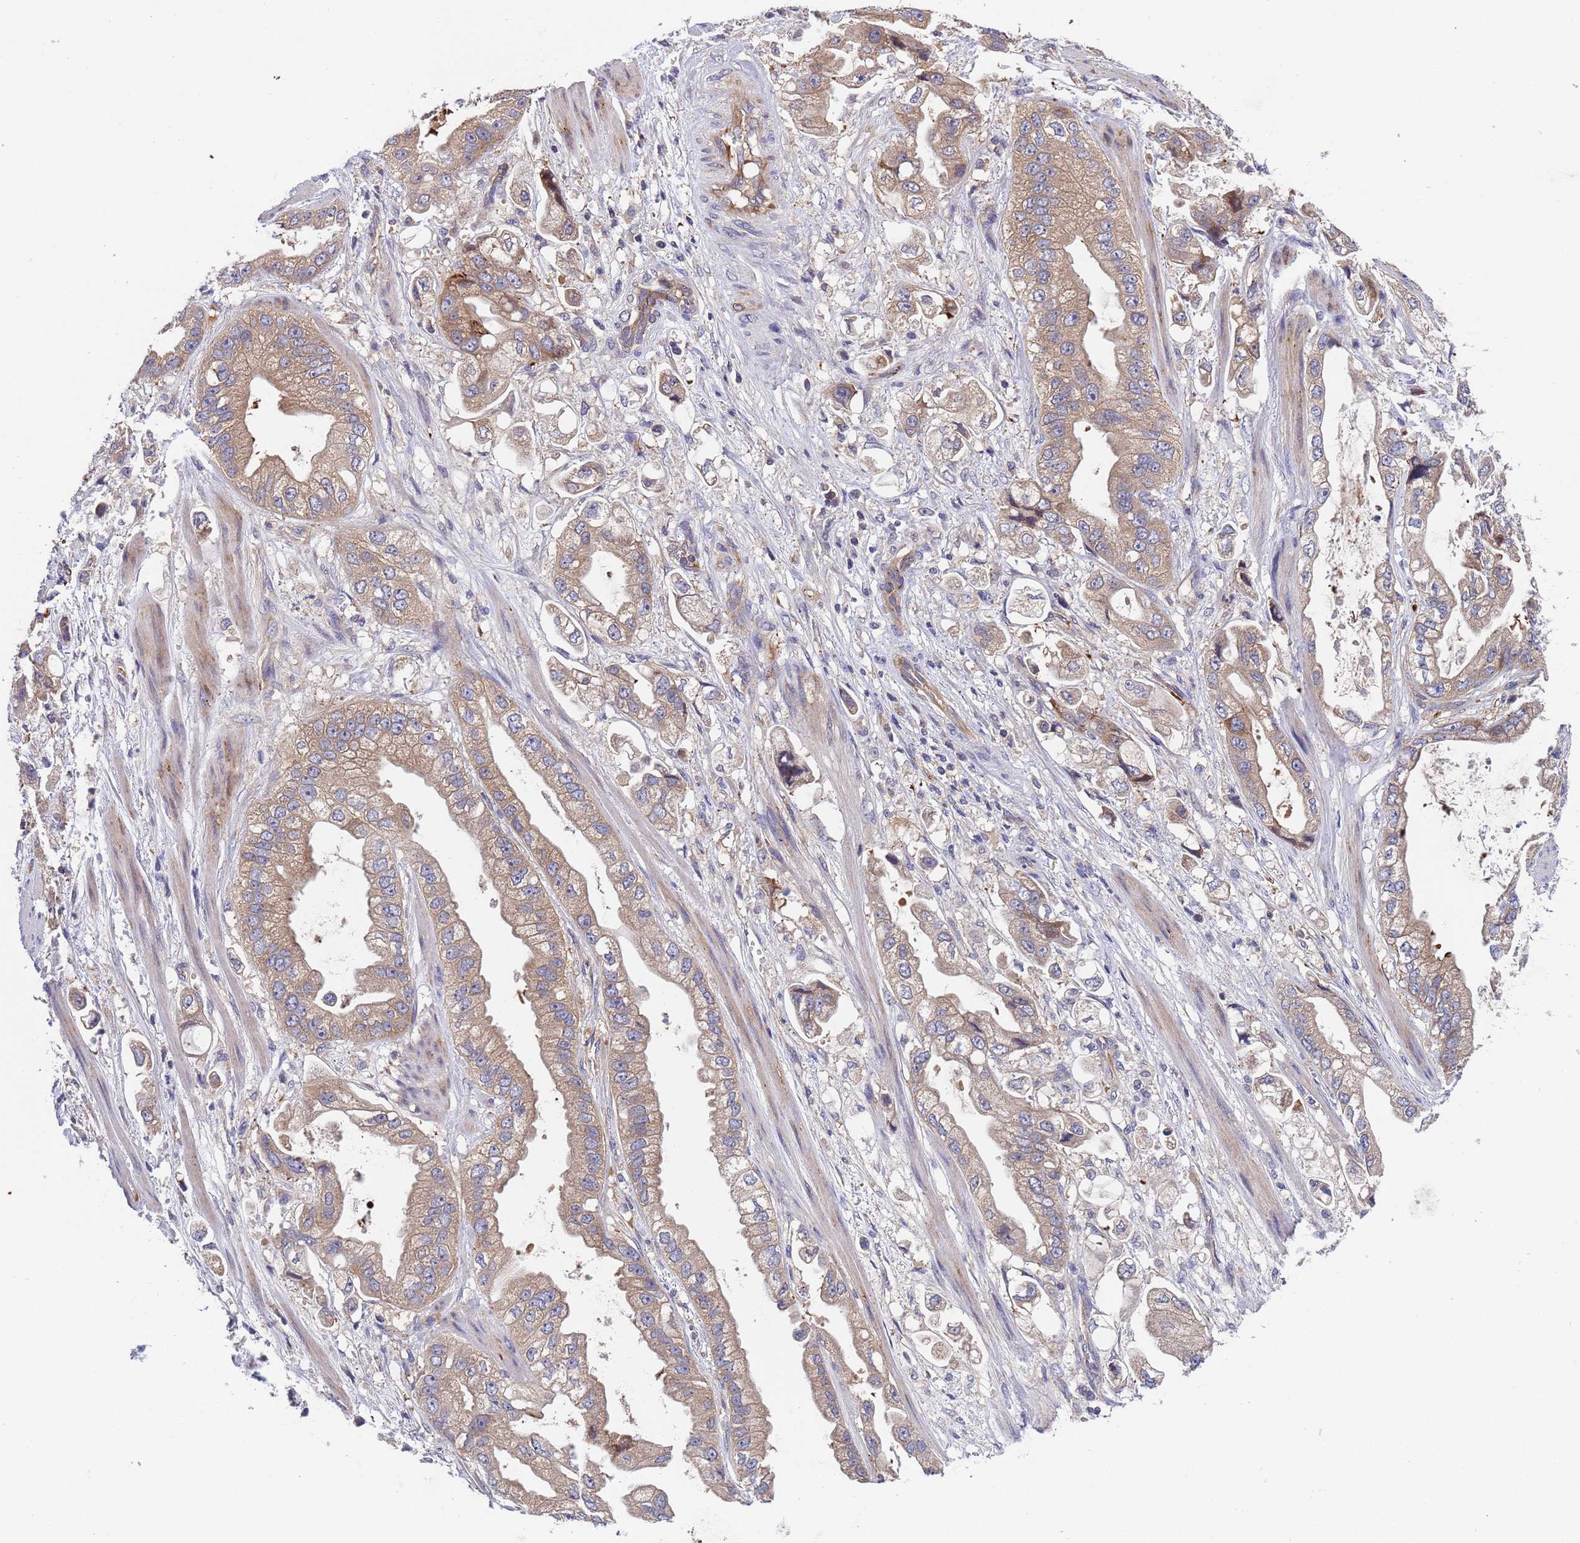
{"staining": {"intensity": "weak", "quantity": ">75%", "location": "cytoplasmic/membranous"}, "tissue": "stomach cancer", "cell_type": "Tumor cells", "image_type": "cancer", "snomed": [{"axis": "morphology", "description": "Adenocarcinoma, NOS"}, {"axis": "topography", "description": "Stomach"}], "caption": "This micrograph demonstrates immunohistochemistry staining of human adenocarcinoma (stomach), with low weak cytoplasmic/membranous expression in approximately >75% of tumor cells.", "gene": "PARP16", "patient": {"sex": "male", "age": 62}}